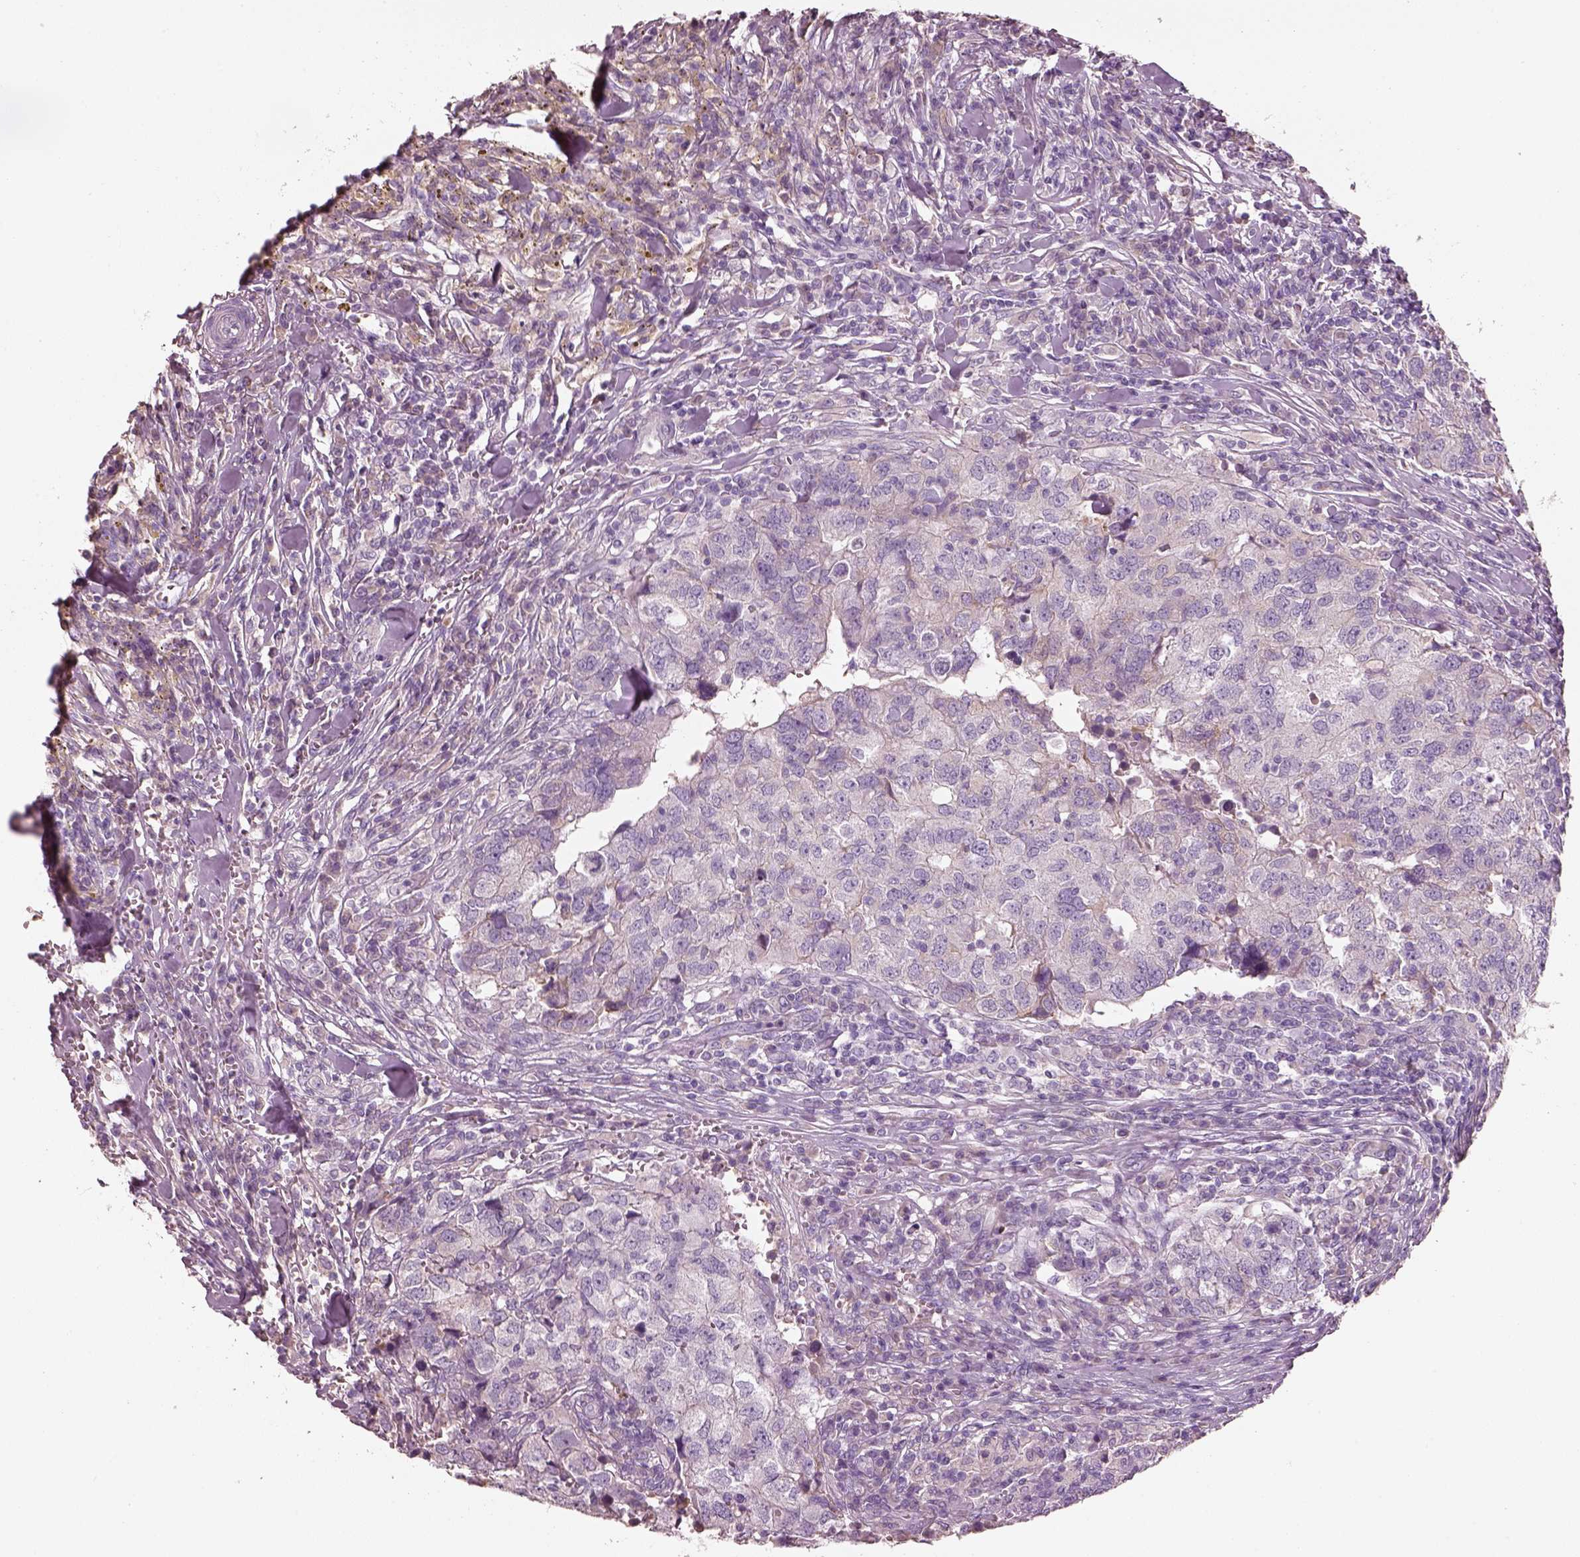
{"staining": {"intensity": "negative", "quantity": "none", "location": "none"}, "tissue": "breast cancer", "cell_type": "Tumor cells", "image_type": "cancer", "snomed": [{"axis": "morphology", "description": "Duct carcinoma"}, {"axis": "topography", "description": "Breast"}], "caption": "IHC histopathology image of human breast cancer stained for a protein (brown), which reveals no positivity in tumor cells. Brightfield microscopy of IHC stained with DAB (3,3'-diaminobenzidine) (brown) and hematoxylin (blue), captured at high magnification.", "gene": "PNOC", "patient": {"sex": "female", "age": 30}}